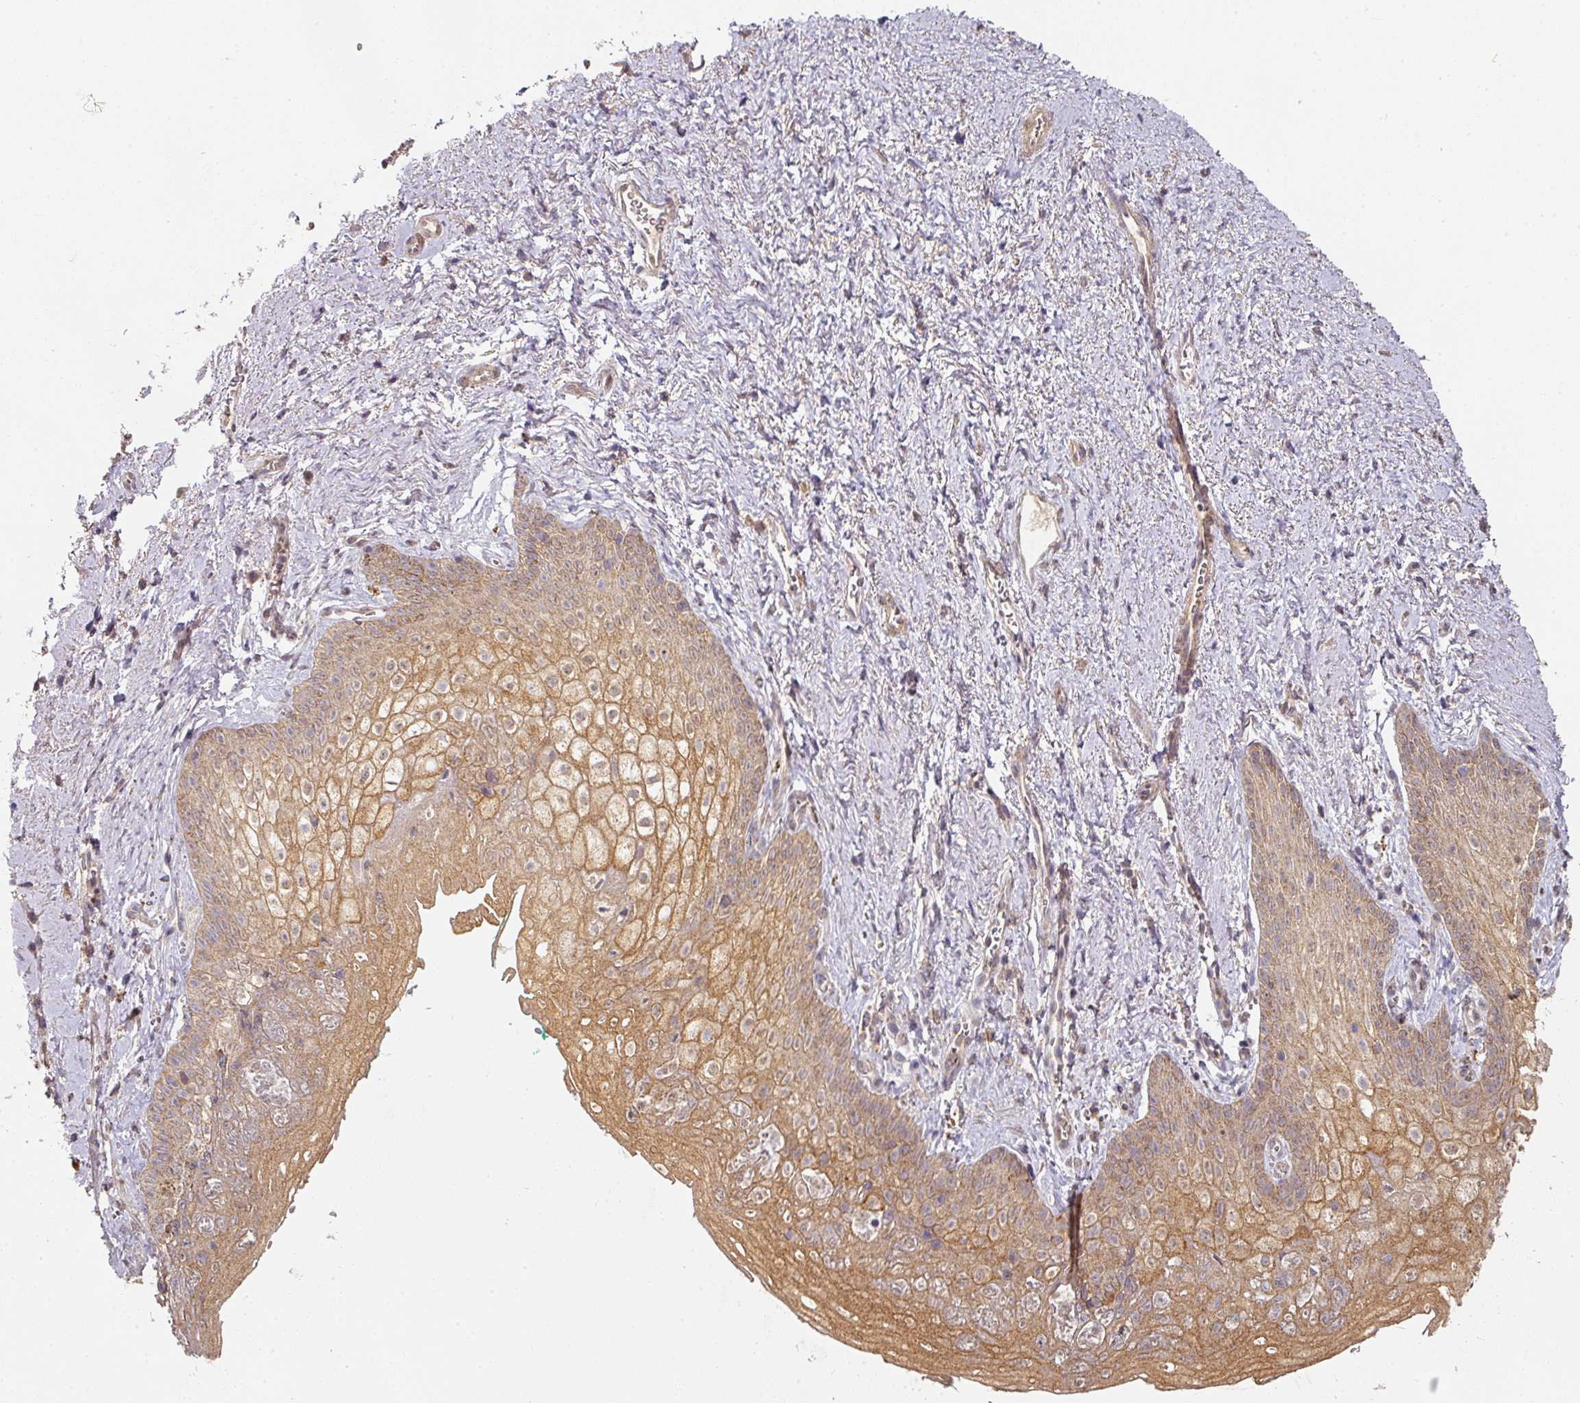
{"staining": {"intensity": "moderate", "quantity": ">75%", "location": "cytoplasmic/membranous"}, "tissue": "vagina", "cell_type": "Squamous epithelial cells", "image_type": "normal", "snomed": [{"axis": "morphology", "description": "Normal tissue, NOS"}, {"axis": "topography", "description": "Vulva"}, {"axis": "topography", "description": "Vagina"}, {"axis": "topography", "description": "Peripheral nerve tissue"}], "caption": "Protein staining exhibits moderate cytoplasmic/membranous expression in approximately >75% of squamous epithelial cells in normal vagina. The protein of interest is shown in brown color, while the nuclei are stained blue.", "gene": "EXTL3", "patient": {"sex": "female", "age": 66}}